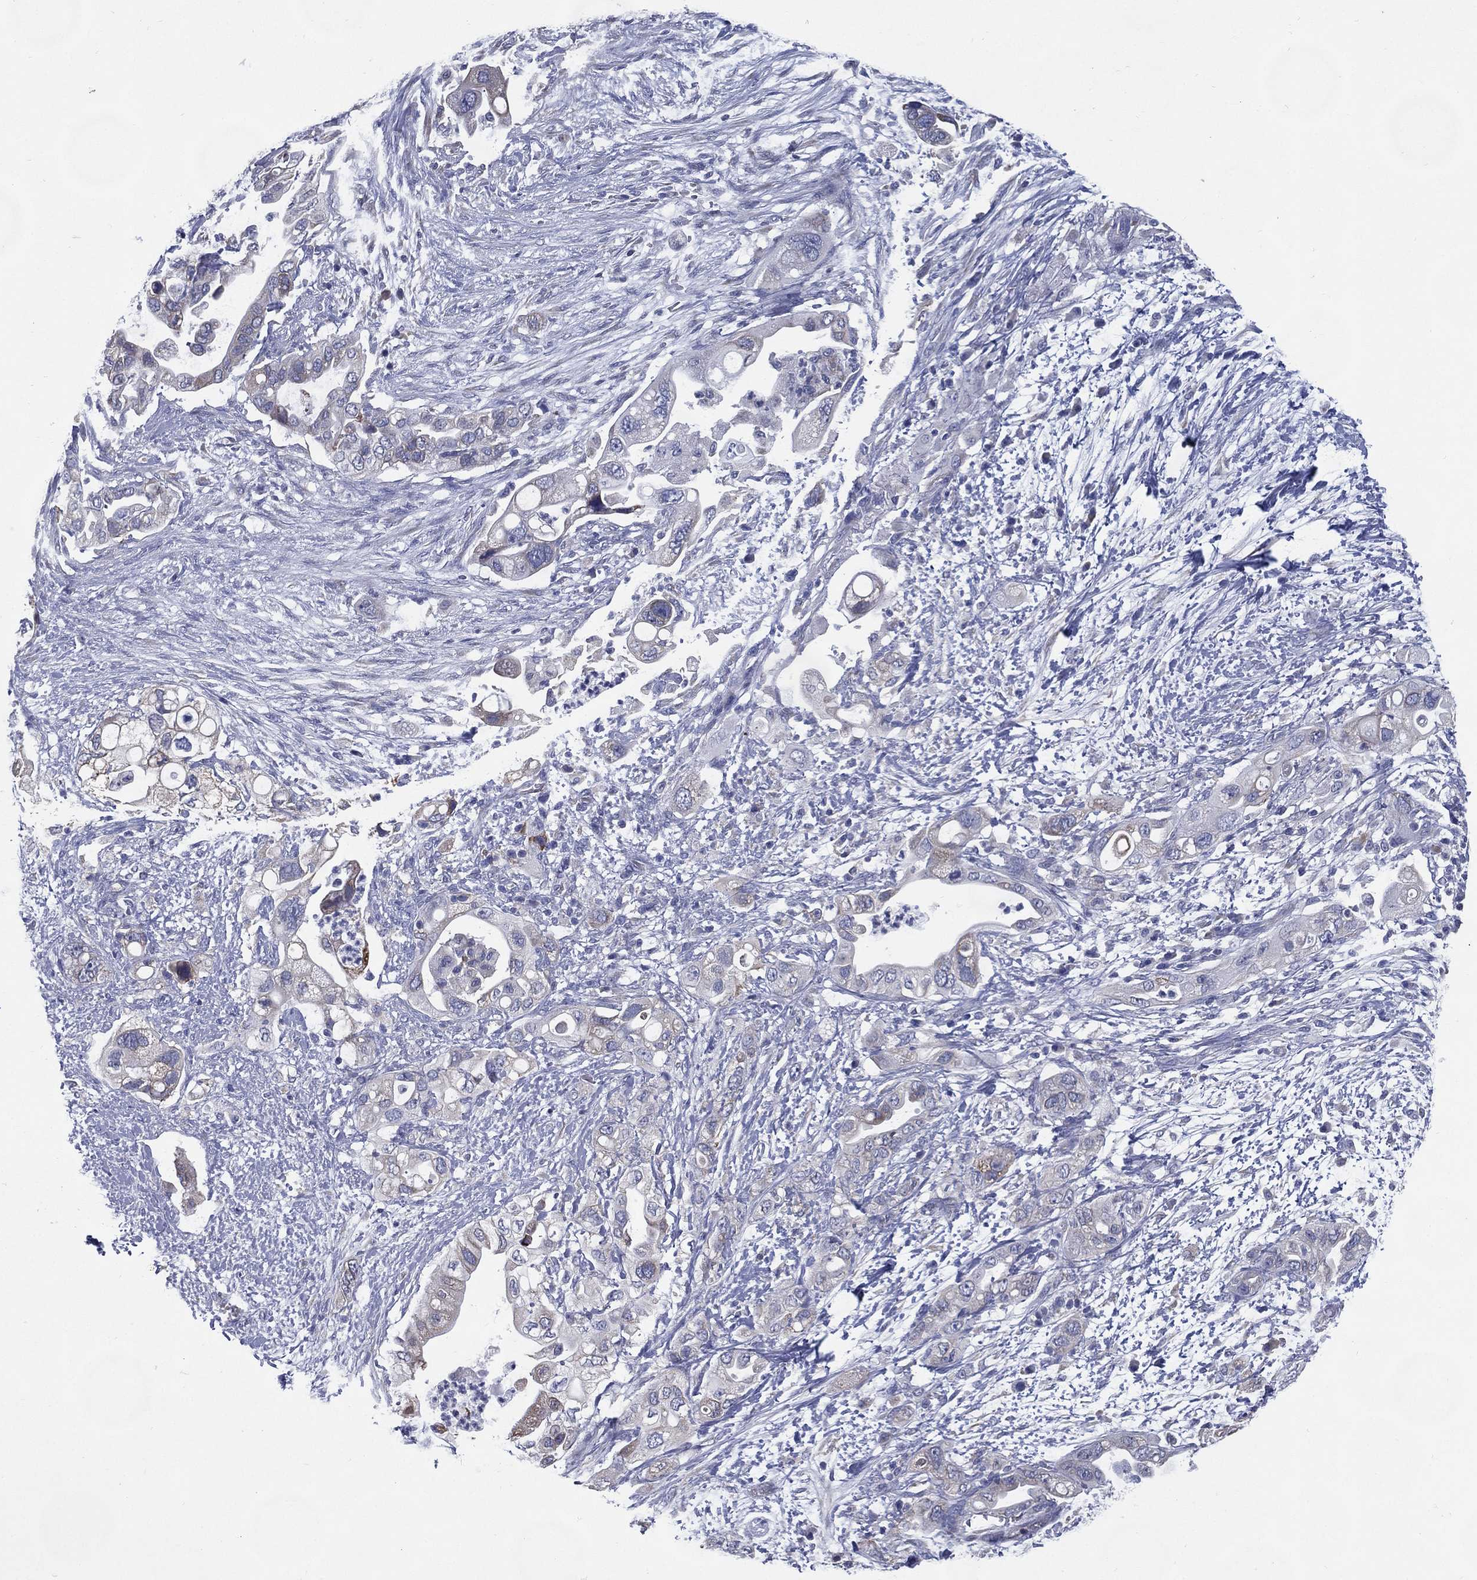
{"staining": {"intensity": "negative", "quantity": "none", "location": "none"}, "tissue": "pancreatic cancer", "cell_type": "Tumor cells", "image_type": "cancer", "snomed": [{"axis": "morphology", "description": "Adenocarcinoma, NOS"}, {"axis": "topography", "description": "Pancreas"}], "caption": "A photomicrograph of pancreatic cancer (adenocarcinoma) stained for a protein reveals no brown staining in tumor cells.", "gene": "C19orf18", "patient": {"sex": "female", "age": 72}}